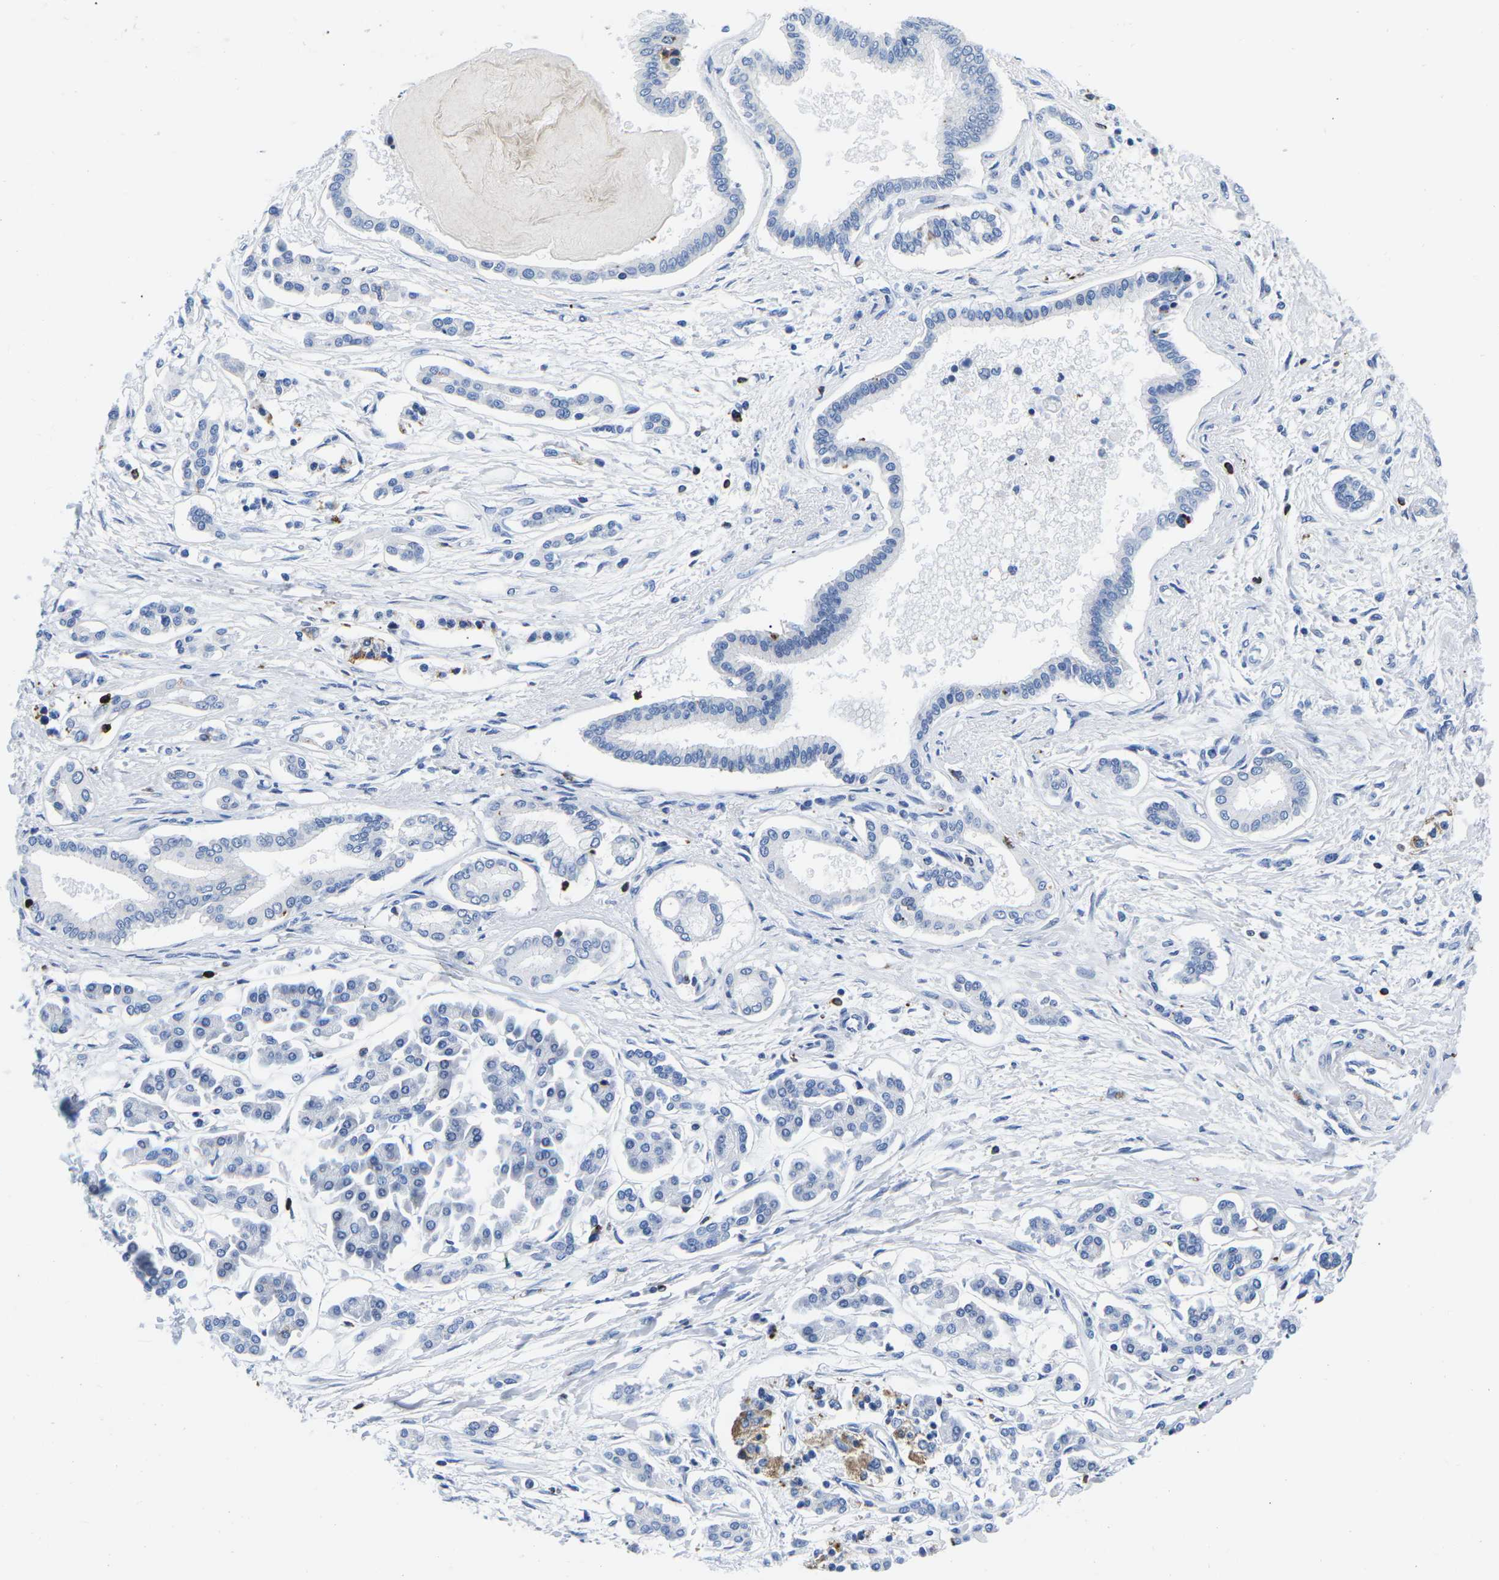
{"staining": {"intensity": "negative", "quantity": "none", "location": "none"}, "tissue": "pancreatic cancer", "cell_type": "Tumor cells", "image_type": "cancer", "snomed": [{"axis": "morphology", "description": "Adenocarcinoma, NOS"}, {"axis": "topography", "description": "Pancreas"}], "caption": "Protein analysis of adenocarcinoma (pancreatic) displays no significant staining in tumor cells.", "gene": "CTSW", "patient": {"sex": "male", "age": 56}}